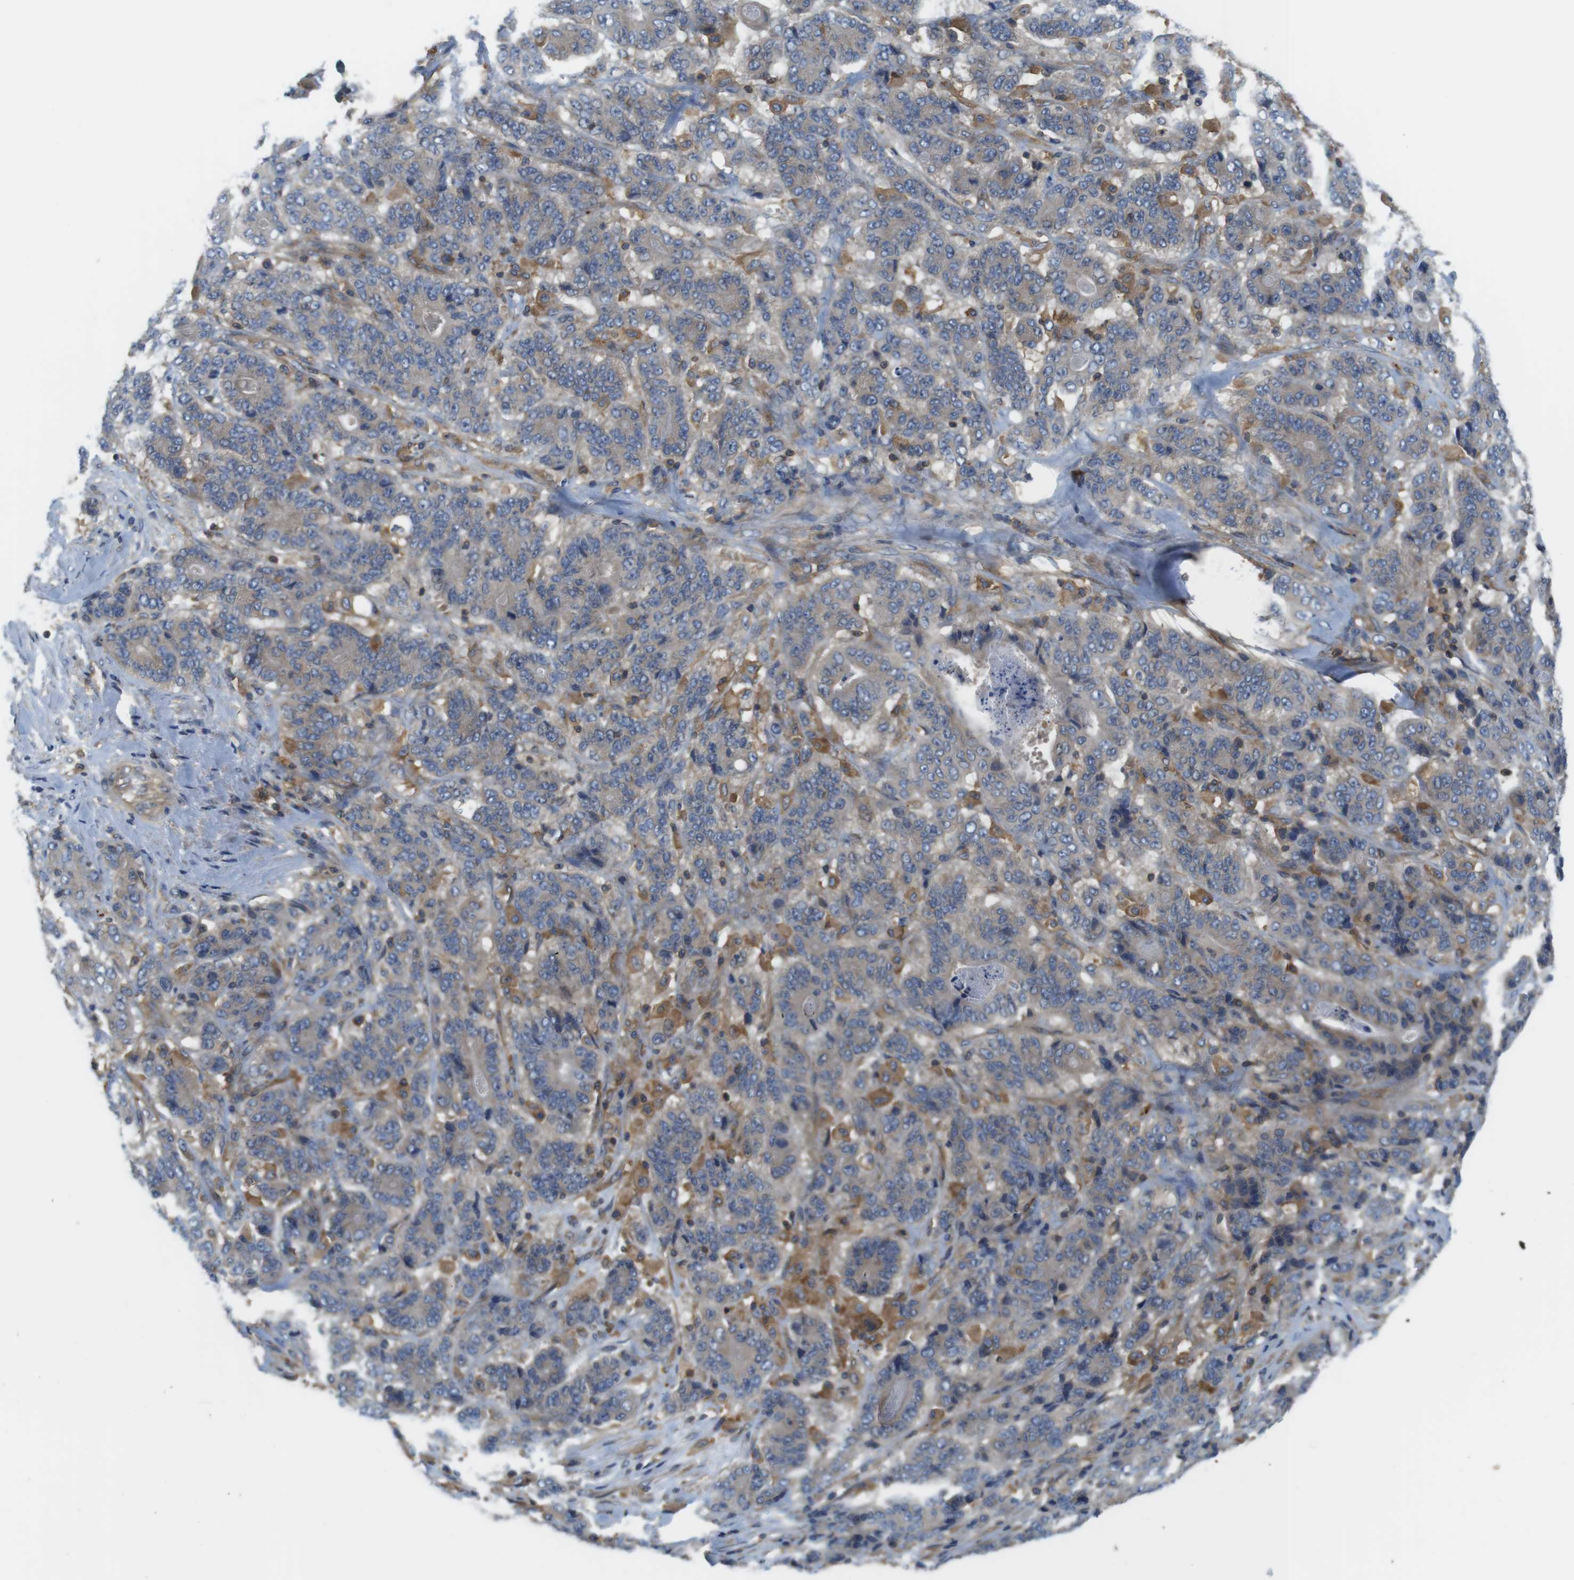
{"staining": {"intensity": "weak", "quantity": "25%-75%", "location": "cytoplasmic/membranous"}, "tissue": "stomach cancer", "cell_type": "Tumor cells", "image_type": "cancer", "snomed": [{"axis": "morphology", "description": "Adenocarcinoma, NOS"}, {"axis": "topography", "description": "Stomach"}], "caption": "Stomach cancer (adenocarcinoma) stained with immunohistochemistry demonstrates weak cytoplasmic/membranous expression in approximately 25%-75% of tumor cells.", "gene": "HERPUD2", "patient": {"sex": "female", "age": 73}}